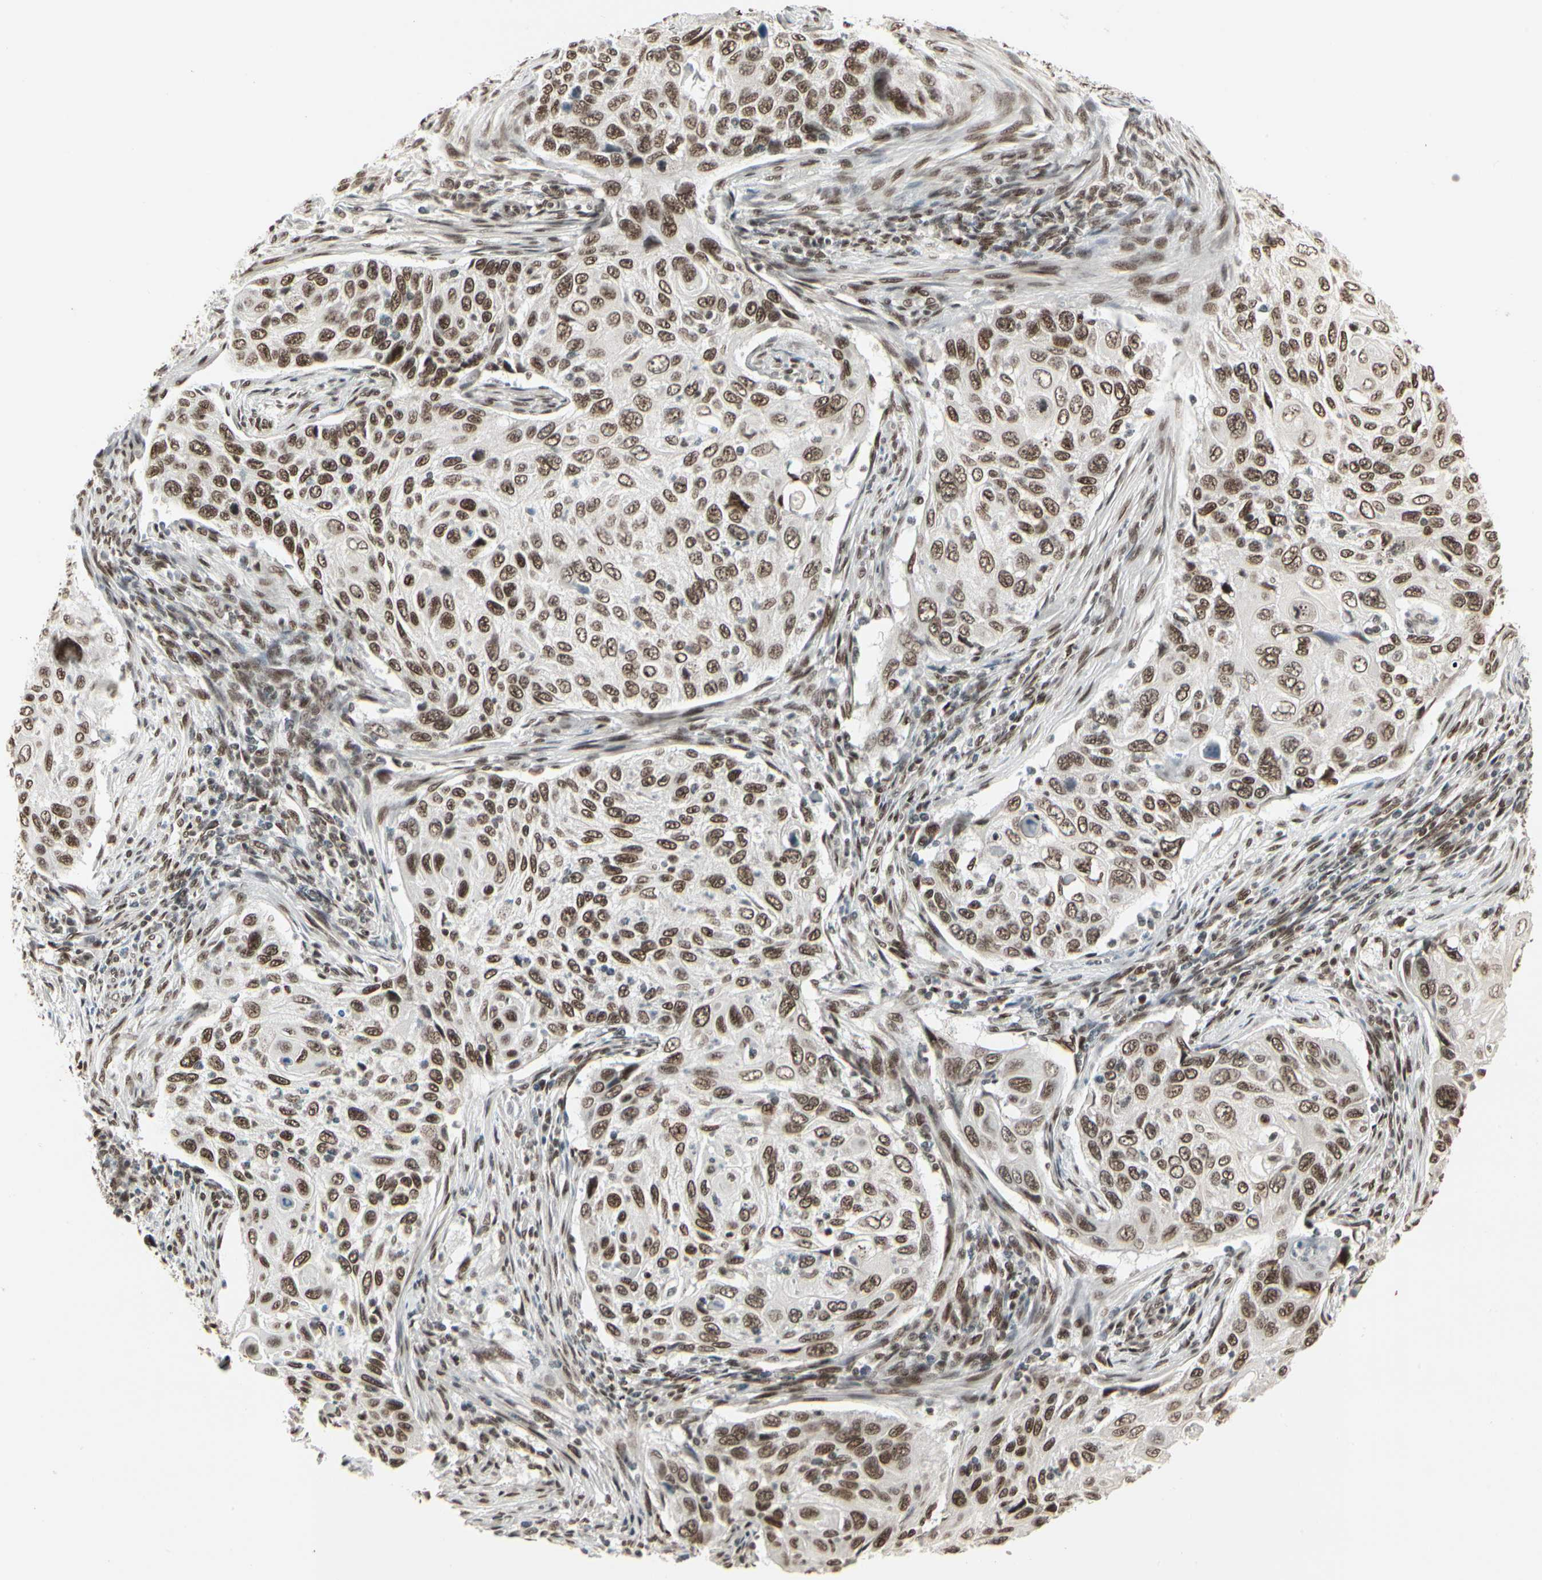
{"staining": {"intensity": "strong", "quantity": ">75%", "location": "nuclear"}, "tissue": "cervical cancer", "cell_type": "Tumor cells", "image_type": "cancer", "snomed": [{"axis": "morphology", "description": "Squamous cell carcinoma, NOS"}, {"axis": "topography", "description": "Cervix"}], "caption": "DAB immunohistochemical staining of cervical cancer (squamous cell carcinoma) displays strong nuclear protein positivity in about >75% of tumor cells.", "gene": "HMG20A", "patient": {"sex": "female", "age": 70}}